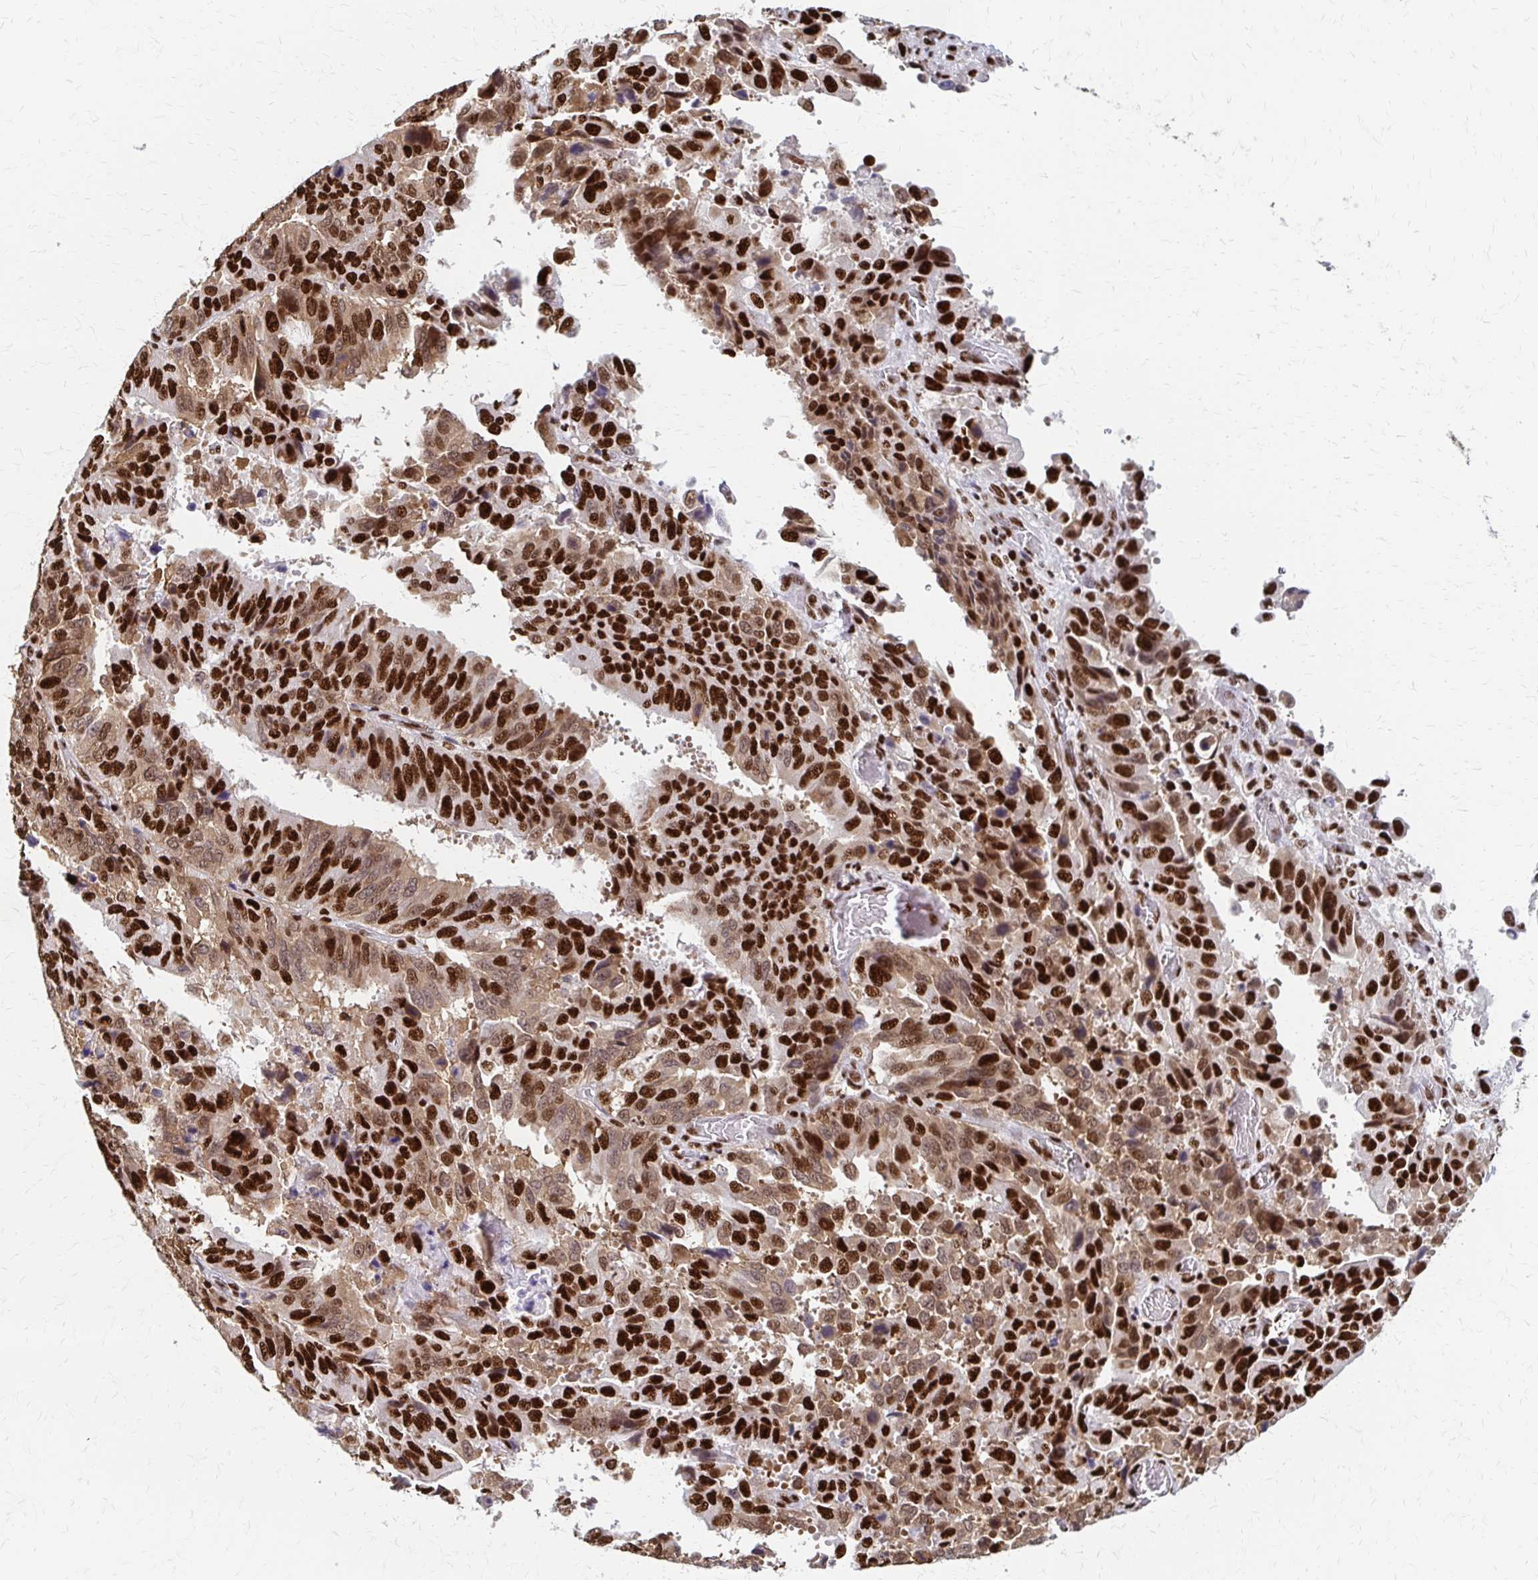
{"staining": {"intensity": "strong", "quantity": ">75%", "location": "nuclear"}, "tissue": "stomach cancer", "cell_type": "Tumor cells", "image_type": "cancer", "snomed": [{"axis": "morphology", "description": "Adenocarcinoma, NOS"}, {"axis": "topography", "description": "Stomach, upper"}], "caption": "Brown immunohistochemical staining in stomach adenocarcinoma reveals strong nuclear staining in about >75% of tumor cells. (Brightfield microscopy of DAB IHC at high magnification).", "gene": "CNKSR3", "patient": {"sex": "male", "age": 74}}